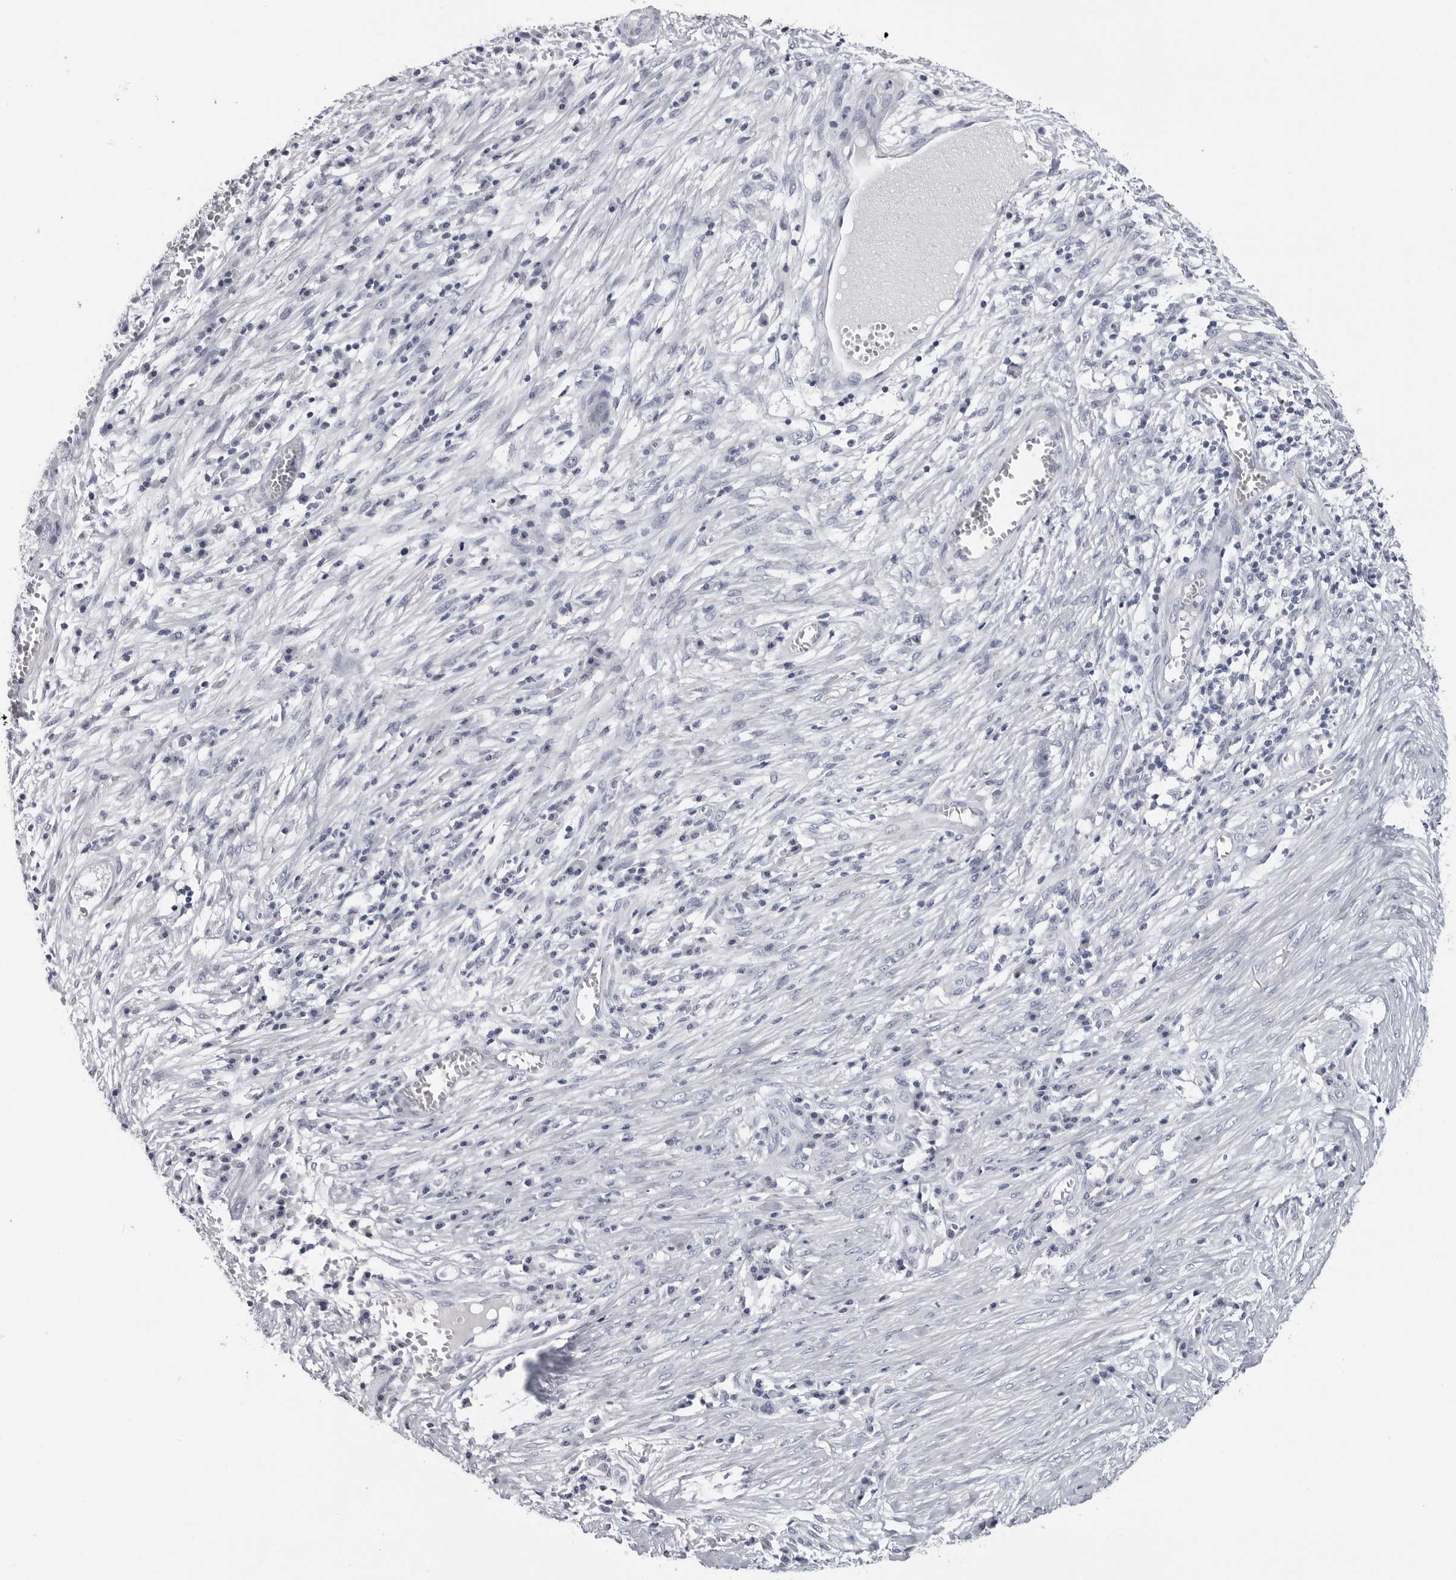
{"staining": {"intensity": "negative", "quantity": "none", "location": "none"}, "tissue": "skin cancer", "cell_type": "Tumor cells", "image_type": "cancer", "snomed": [{"axis": "morphology", "description": "Basal cell carcinoma"}, {"axis": "topography", "description": "Skin"}], "caption": "Immunohistochemistry of human skin basal cell carcinoma demonstrates no expression in tumor cells. (DAB immunohistochemistry visualized using brightfield microscopy, high magnification).", "gene": "PGA3", "patient": {"sex": "female", "age": 64}}